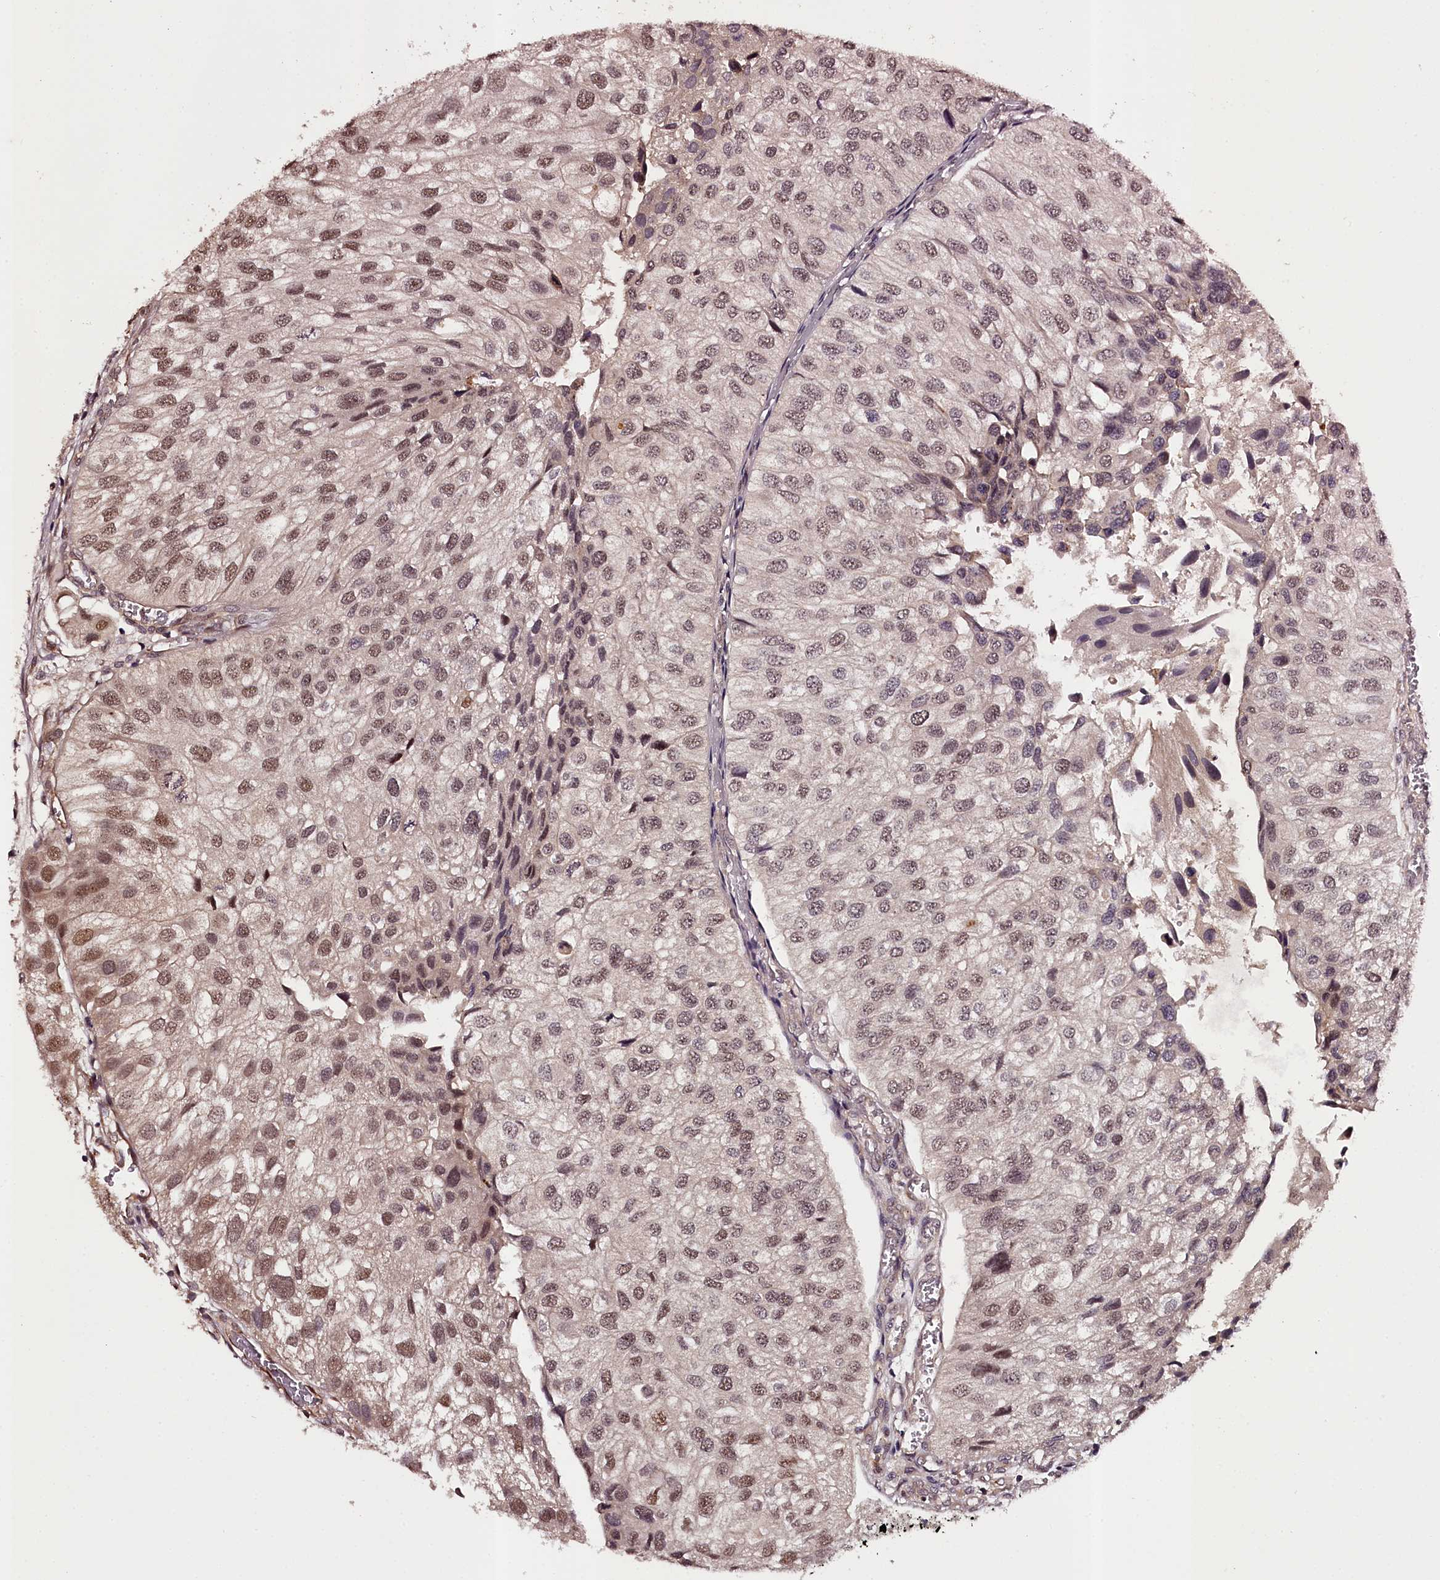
{"staining": {"intensity": "moderate", "quantity": ">75%", "location": "nuclear"}, "tissue": "urothelial cancer", "cell_type": "Tumor cells", "image_type": "cancer", "snomed": [{"axis": "morphology", "description": "Urothelial carcinoma, Low grade"}, {"axis": "topography", "description": "Urinary bladder"}], "caption": "High-magnification brightfield microscopy of low-grade urothelial carcinoma stained with DAB (3,3'-diaminobenzidine) (brown) and counterstained with hematoxylin (blue). tumor cells exhibit moderate nuclear staining is present in about>75% of cells.", "gene": "MAML3", "patient": {"sex": "female", "age": 89}}